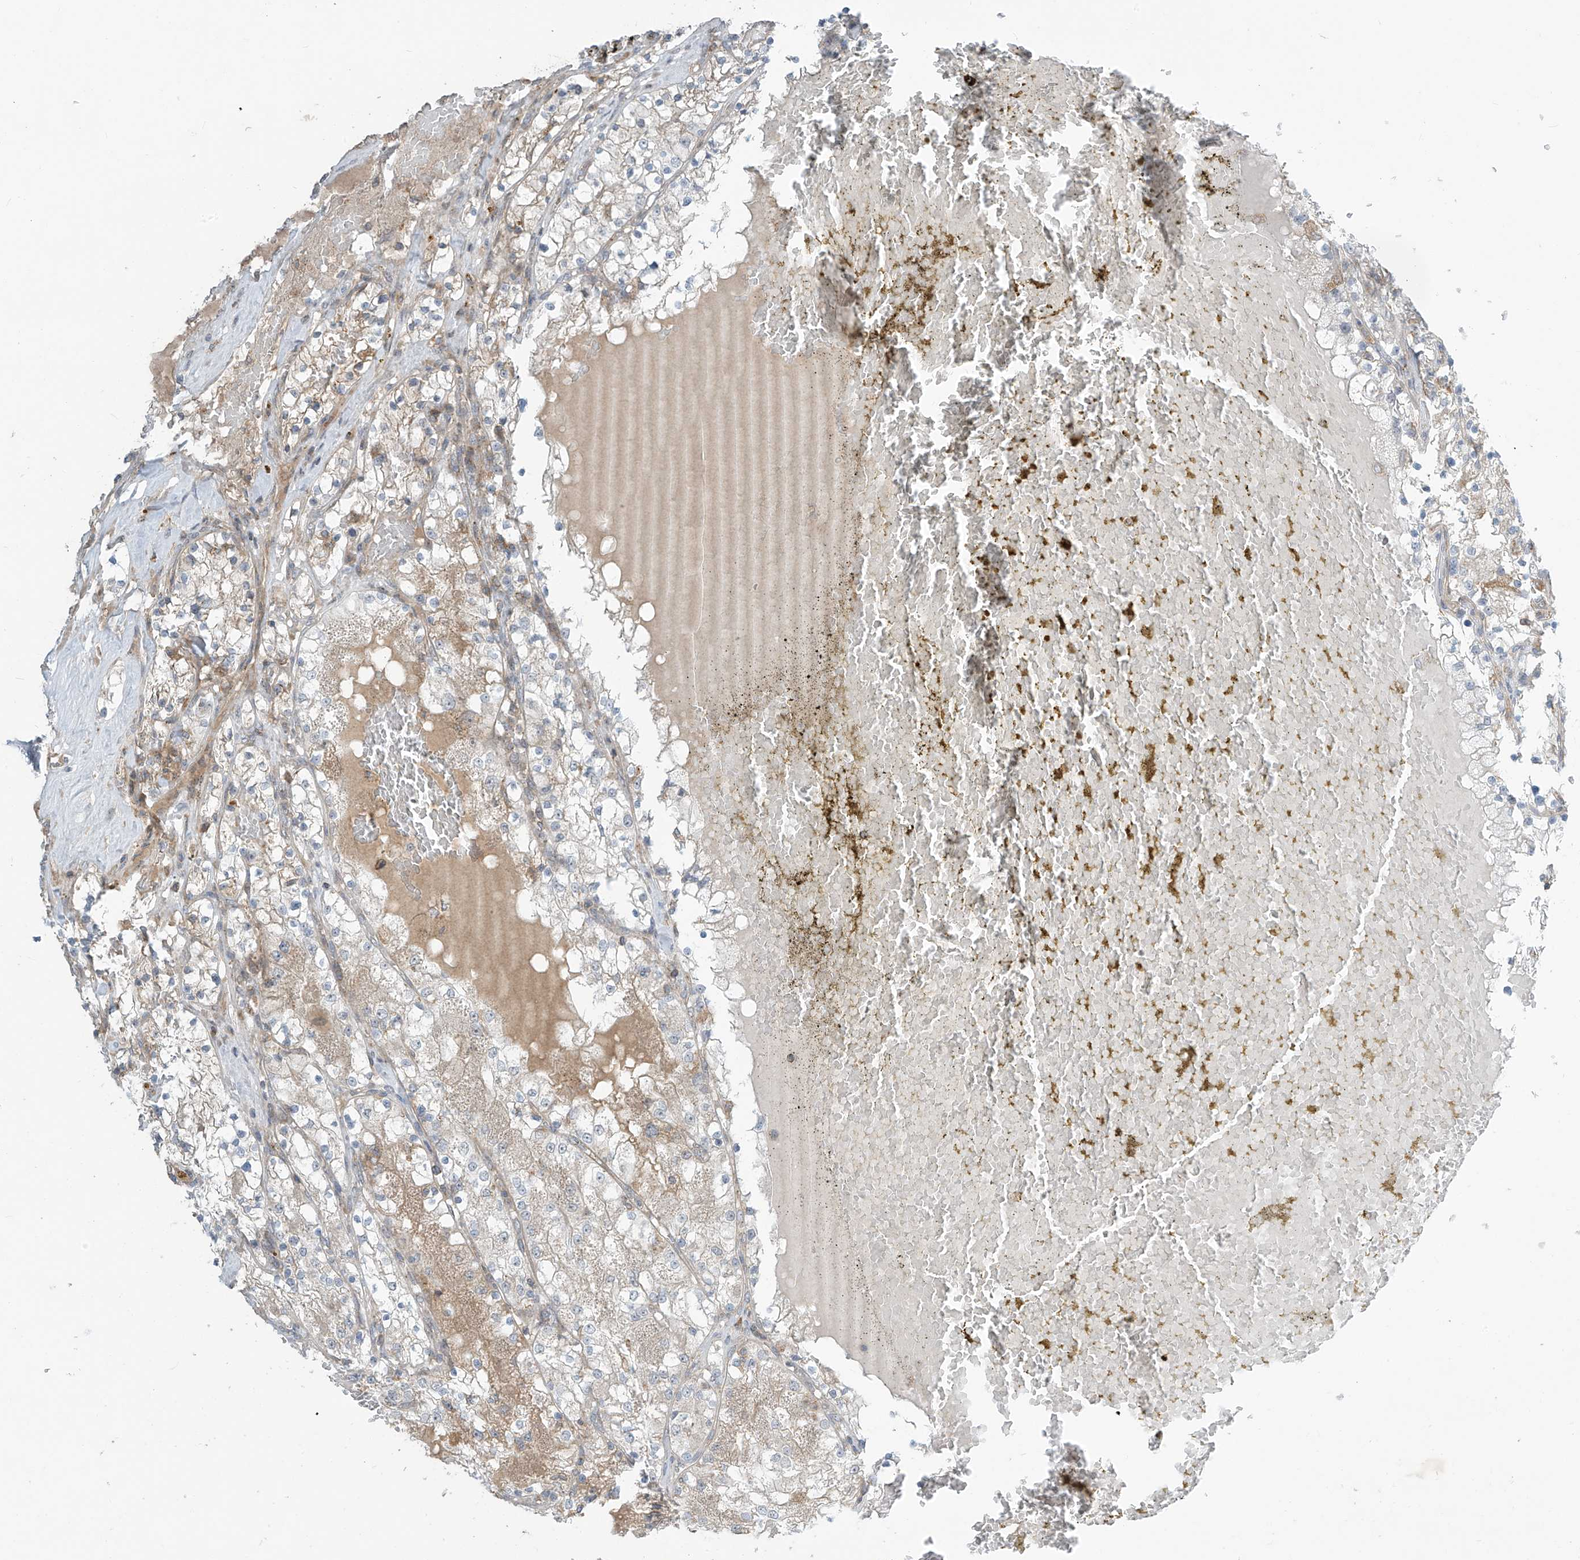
{"staining": {"intensity": "negative", "quantity": "none", "location": "none"}, "tissue": "renal cancer", "cell_type": "Tumor cells", "image_type": "cancer", "snomed": [{"axis": "morphology", "description": "Normal tissue, NOS"}, {"axis": "morphology", "description": "Adenocarcinoma, NOS"}, {"axis": "topography", "description": "Kidney"}], "caption": "Immunohistochemical staining of renal adenocarcinoma displays no significant staining in tumor cells. The staining is performed using DAB brown chromogen with nuclei counter-stained in using hematoxylin.", "gene": "PARVG", "patient": {"sex": "male", "age": 68}}